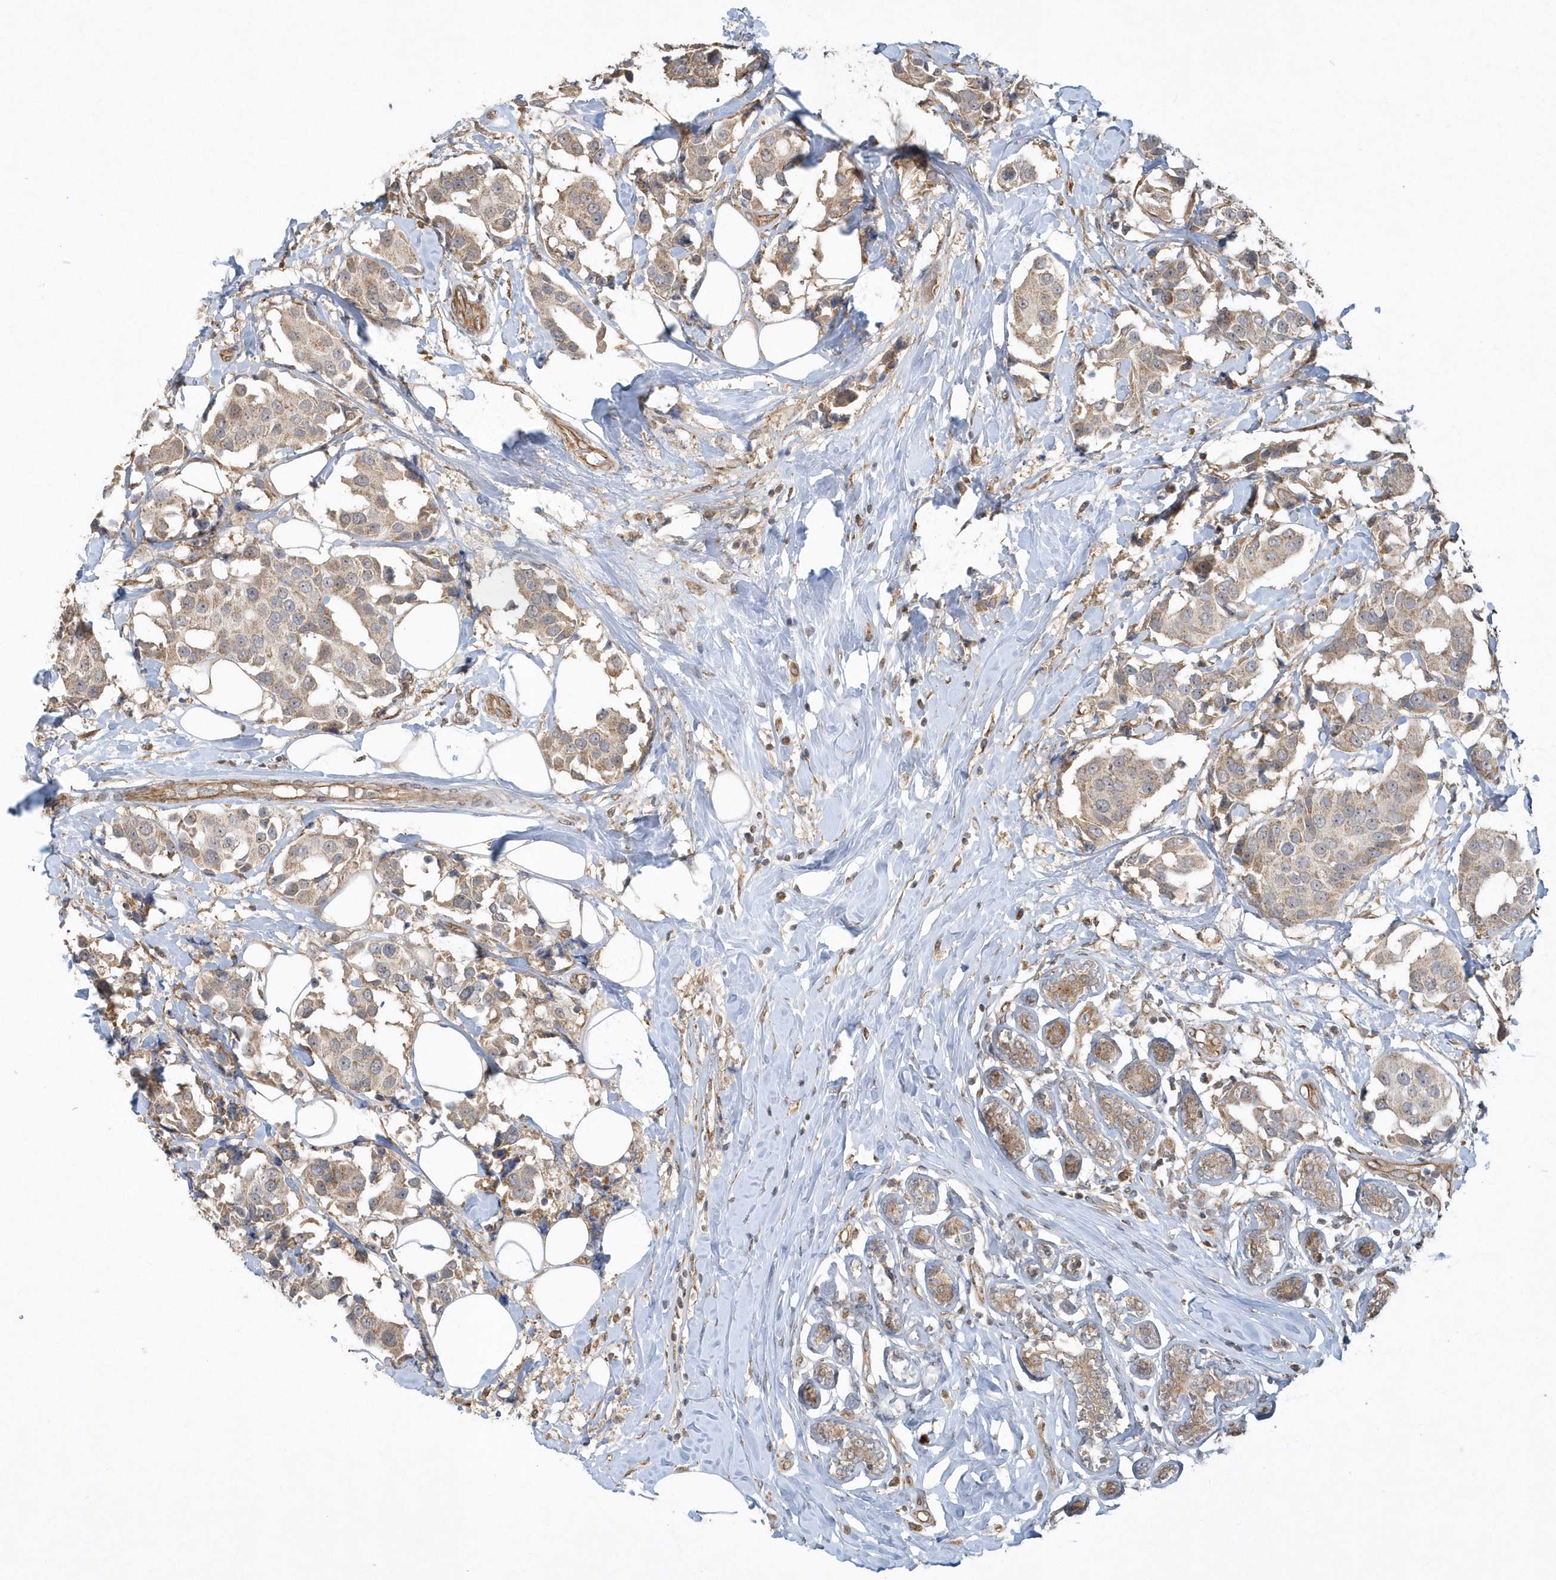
{"staining": {"intensity": "weak", "quantity": "25%-75%", "location": "cytoplasmic/membranous"}, "tissue": "breast cancer", "cell_type": "Tumor cells", "image_type": "cancer", "snomed": [{"axis": "morphology", "description": "Normal tissue, NOS"}, {"axis": "morphology", "description": "Duct carcinoma"}, {"axis": "topography", "description": "Breast"}], "caption": "Infiltrating ductal carcinoma (breast) stained for a protein displays weak cytoplasmic/membranous positivity in tumor cells. (DAB (3,3'-diaminobenzidine) IHC with brightfield microscopy, high magnification).", "gene": "THG1L", "patient": {"sex": "female", "age": 39}}